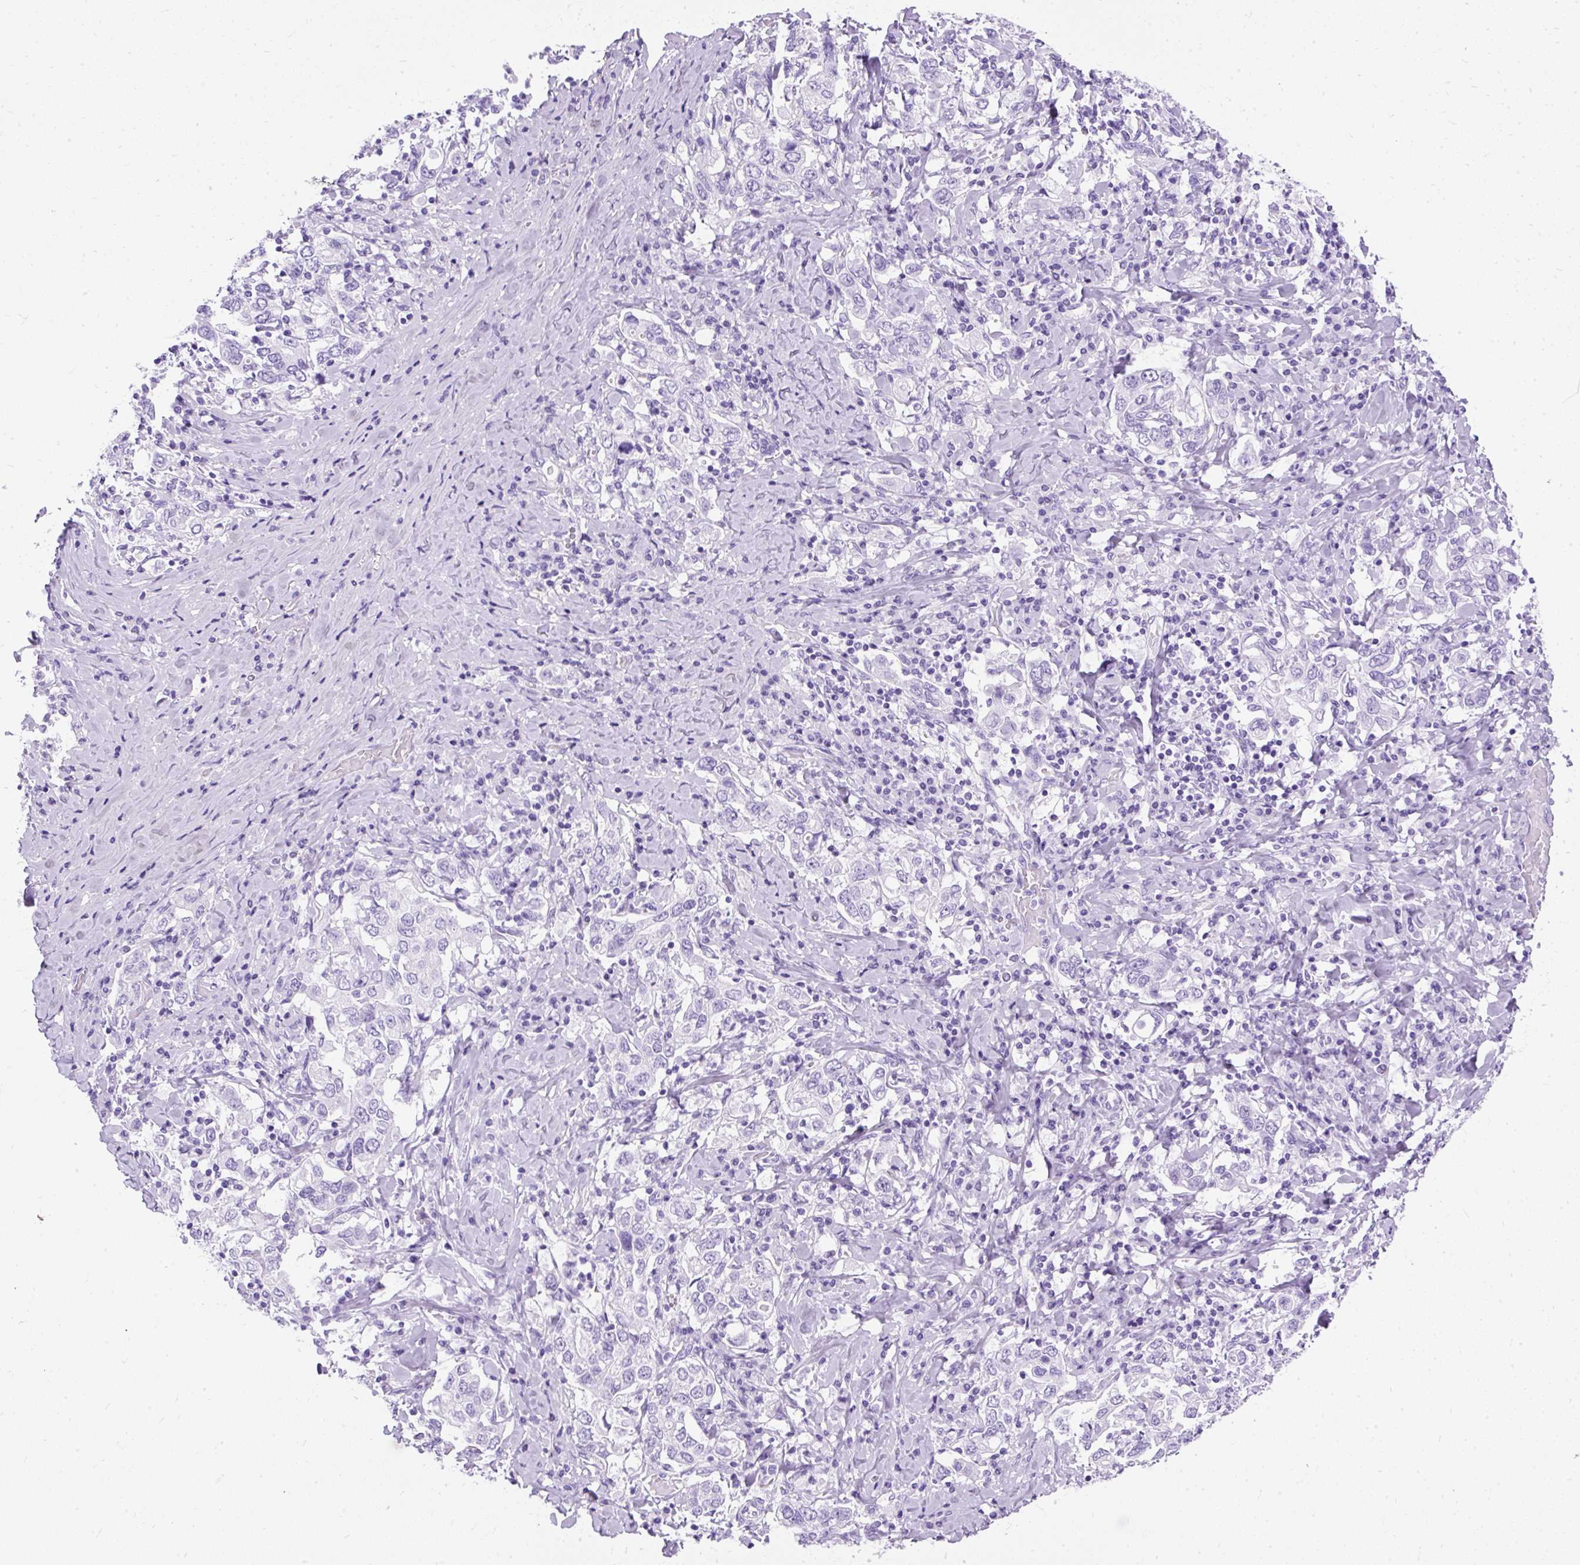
{"staining": {"intensity": "negative", "quantity": "none", "location": "none"}, "tissue": "stomach cancer", "cell_type": "Tumor cells", "image_type": "cancer", "snomed": [{"axis": "morphology", "description": "Adenocarcinoma, NOS"}, {"axis": "topography", "description": "Stomach, upper"}], "caption": "IHC image of neoplastic tissue: human stomach cancer stained with DAB exhibits no significant protein staining in tumor cells. Brightfield microscopy of immunohistochemistry (IHC) stained with DAB (brown) and hematoxylin (blue), captured at high magnification.", "gene": "PVALB", "patient": {"sex": "male", "age": 62}}